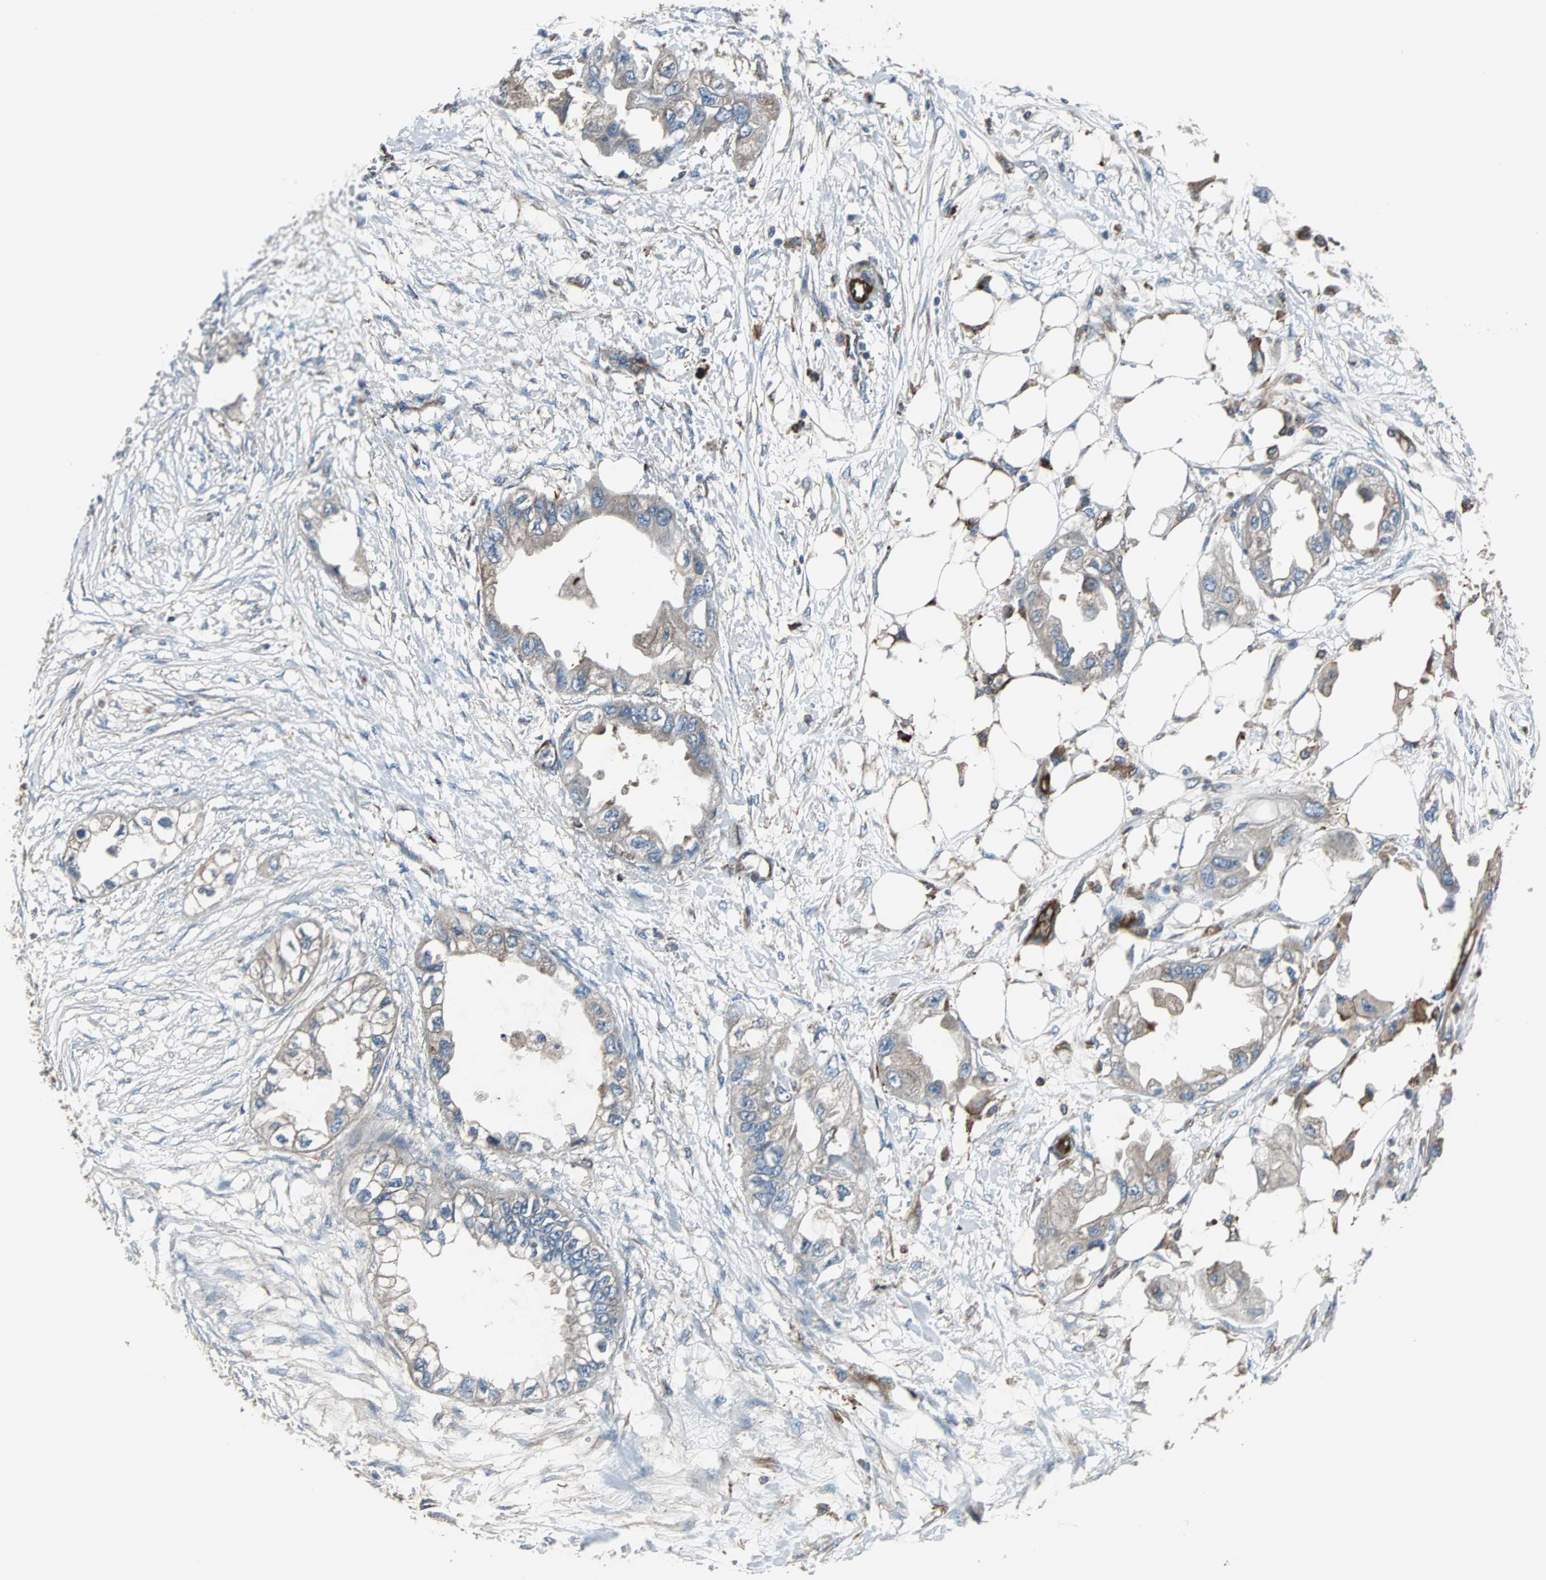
{"staining": {"intensity": "moderate", "quantity": ">75%", "location": "cytoplasmic/membranous"}, "tissue": "endometrial cancer", "cell_type": "Tumor cells", "image_type": "cancer", "snomed": [{"axis": "morphology", "description": "Adenocarcinoma, NOS"}, {"axis": "topography", "description": "Endometrium"}], "caption": "A brown stain labels moderate cytoplasmic/membranous expression of a protein in human endometrial adenocarcinoma tumor cells.", "gene": "PLCG2", "patient": {"sex": "female", "age": 67}}